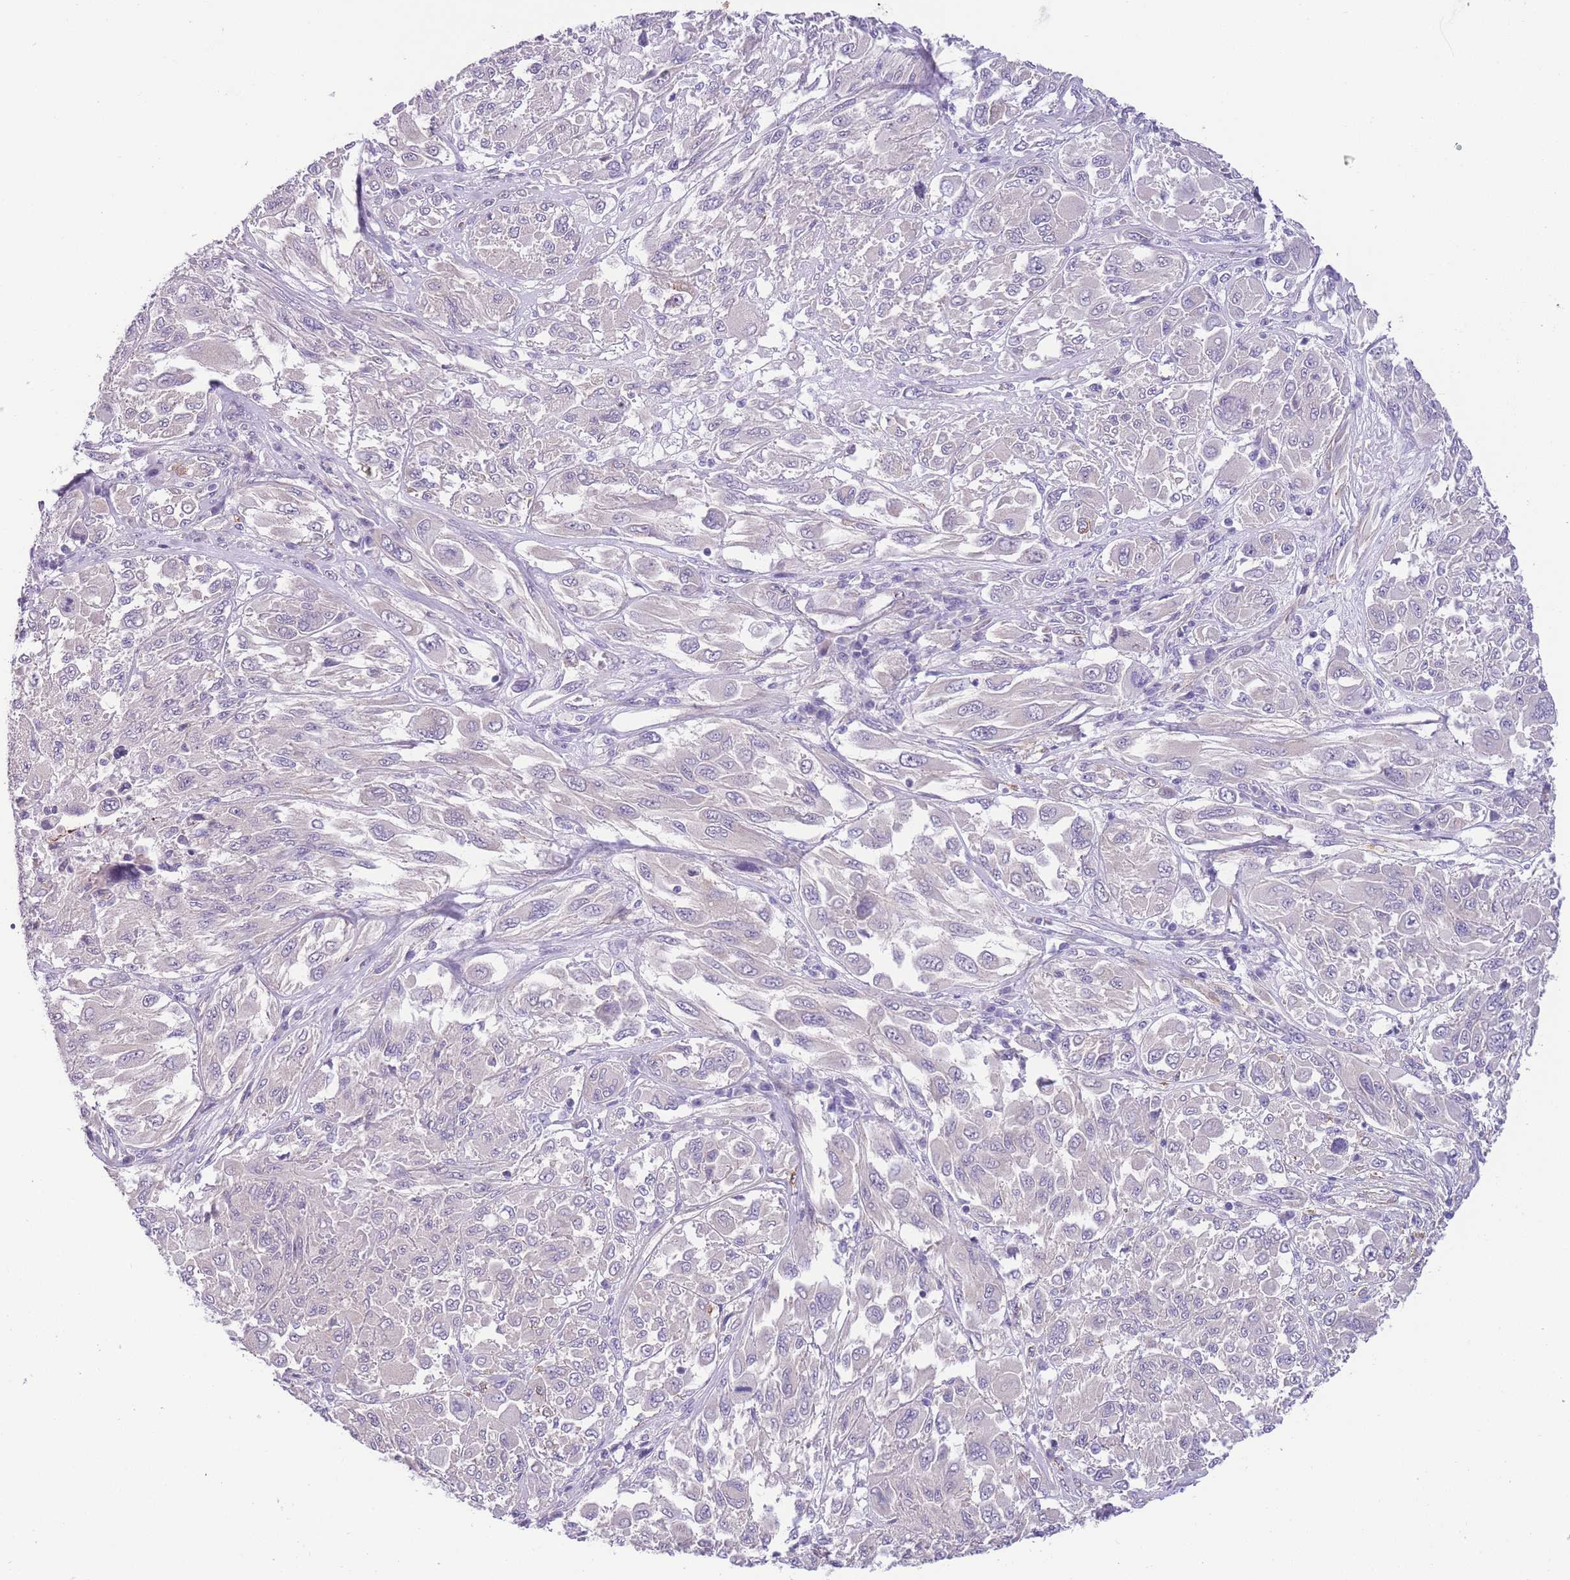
{"staining": {"intensity": "negative", "quantity": "none", "location": "none"}, "tissue": "melanoma", "cell_type": "Tumor cells", "image_type": "cancer", "snomed": [{"axis": "morphology", "description": "Malignant melanoma, NOS"}, {"axis": "topography", "description": "Skin"}], "caption": "Immunohistochemistry (IHC) image of neoplastic tissue: human melanoma stained with DAB (3,3'-diaminobenzidine) reveals no significant protein staining in tumor cells.", "gene": "FAM124A", "patient": {"sex": "female", "age": 91}}